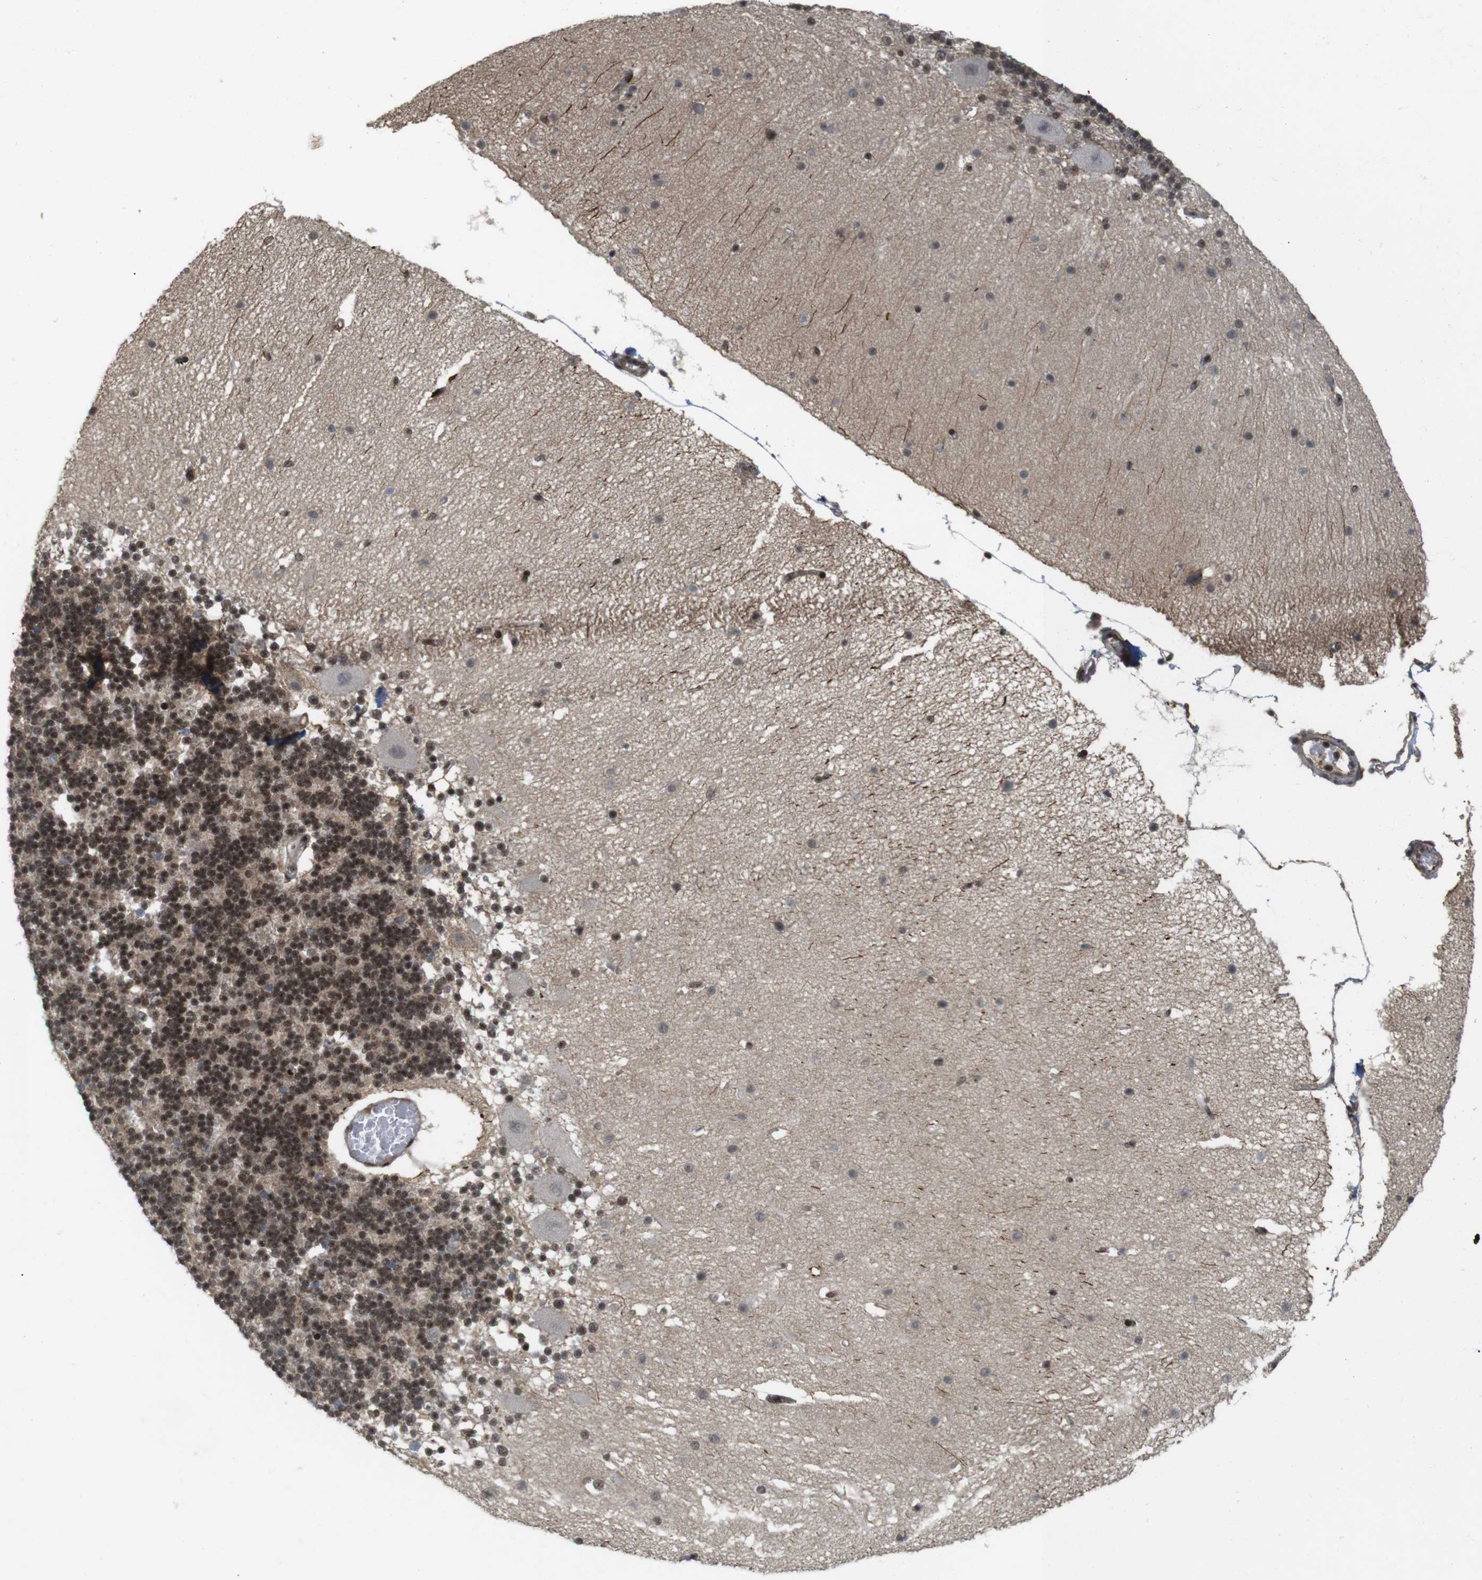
{"staining": {"intensity": "strong", "quantity": ">75%", "location": "nuclear"}, "tissue": "cerebellum", "cell_type": "Cells in granular layer", "image_type": "normal", "snomed": [{"axis": "morphology", "description": "Normal tissue, NOS"}, {"axis": "topography", "description": "Cerebellum"}], "caption": "A brown stain shows strong nuclear expression of a protein in cells in granular layer of benign human cerebellum.", "gene": "SP2", "patient": {"sex": "female", "age": 54}}